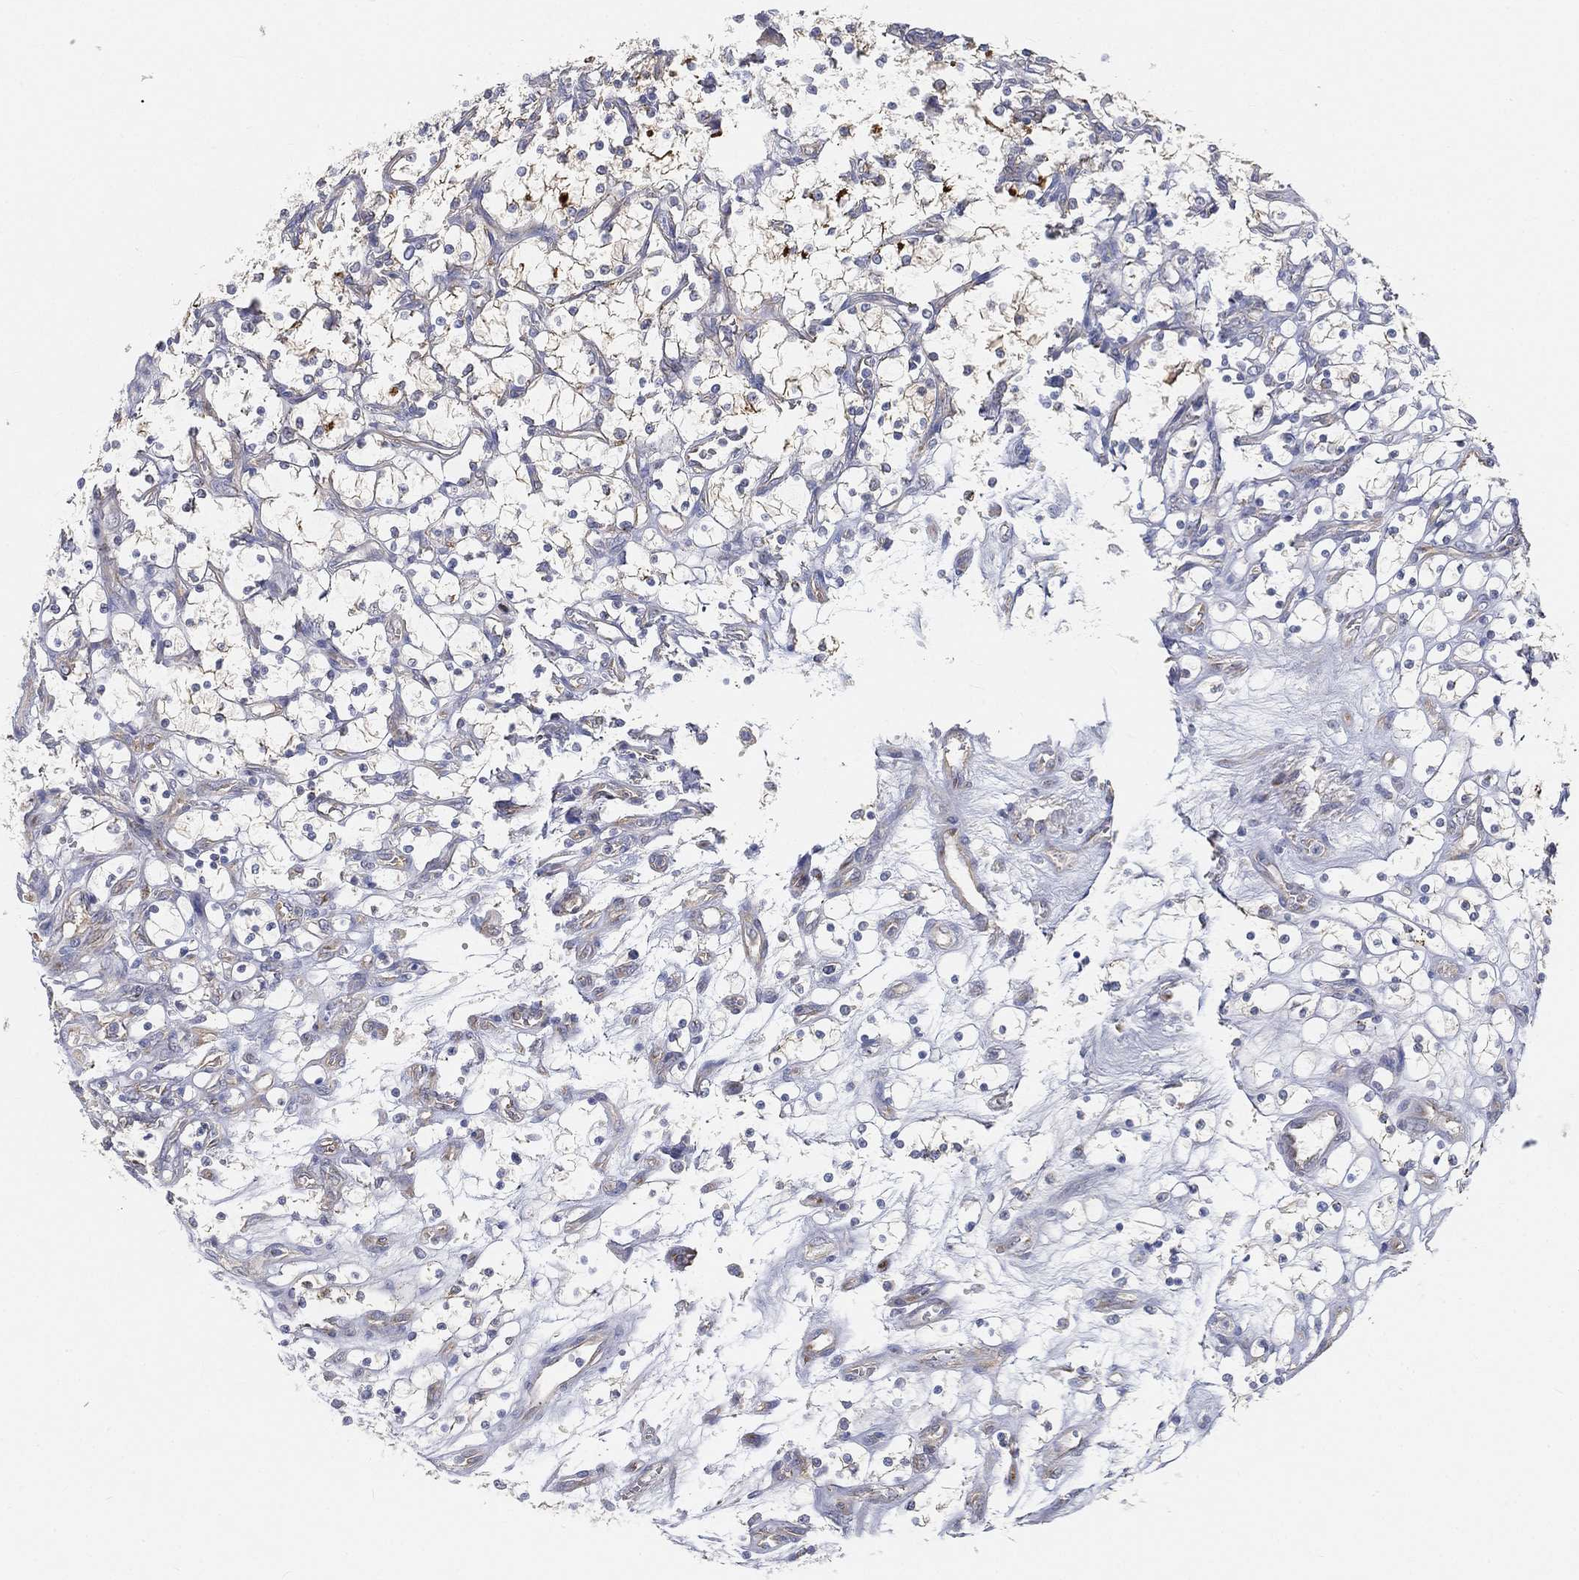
{"staining": {"intensity": "strong", "quantity": "<25%", "location": "cytoplasmic/membranous"}, "tissue": "renal cancer", "cell_type": "Tumor cells", "image_type": "cancer", "snomed": [{"axis": "morphology", "description": "Adenocarcinoma, NOS"}, {"axis": "topography", "description": "Kidney"}], "caption": "A micrograph of human adenocarcinoma (renal) stained for a protein shows strong cytoplasmic/membranous brown staining in tumor cells. The staining is performed using DAB brown chromogen to label protein expression. The nuclei are counter-stained blue using hematoxylin.", "gene": "TMEM25", "patient": {"sex": "female", "age": 69}}